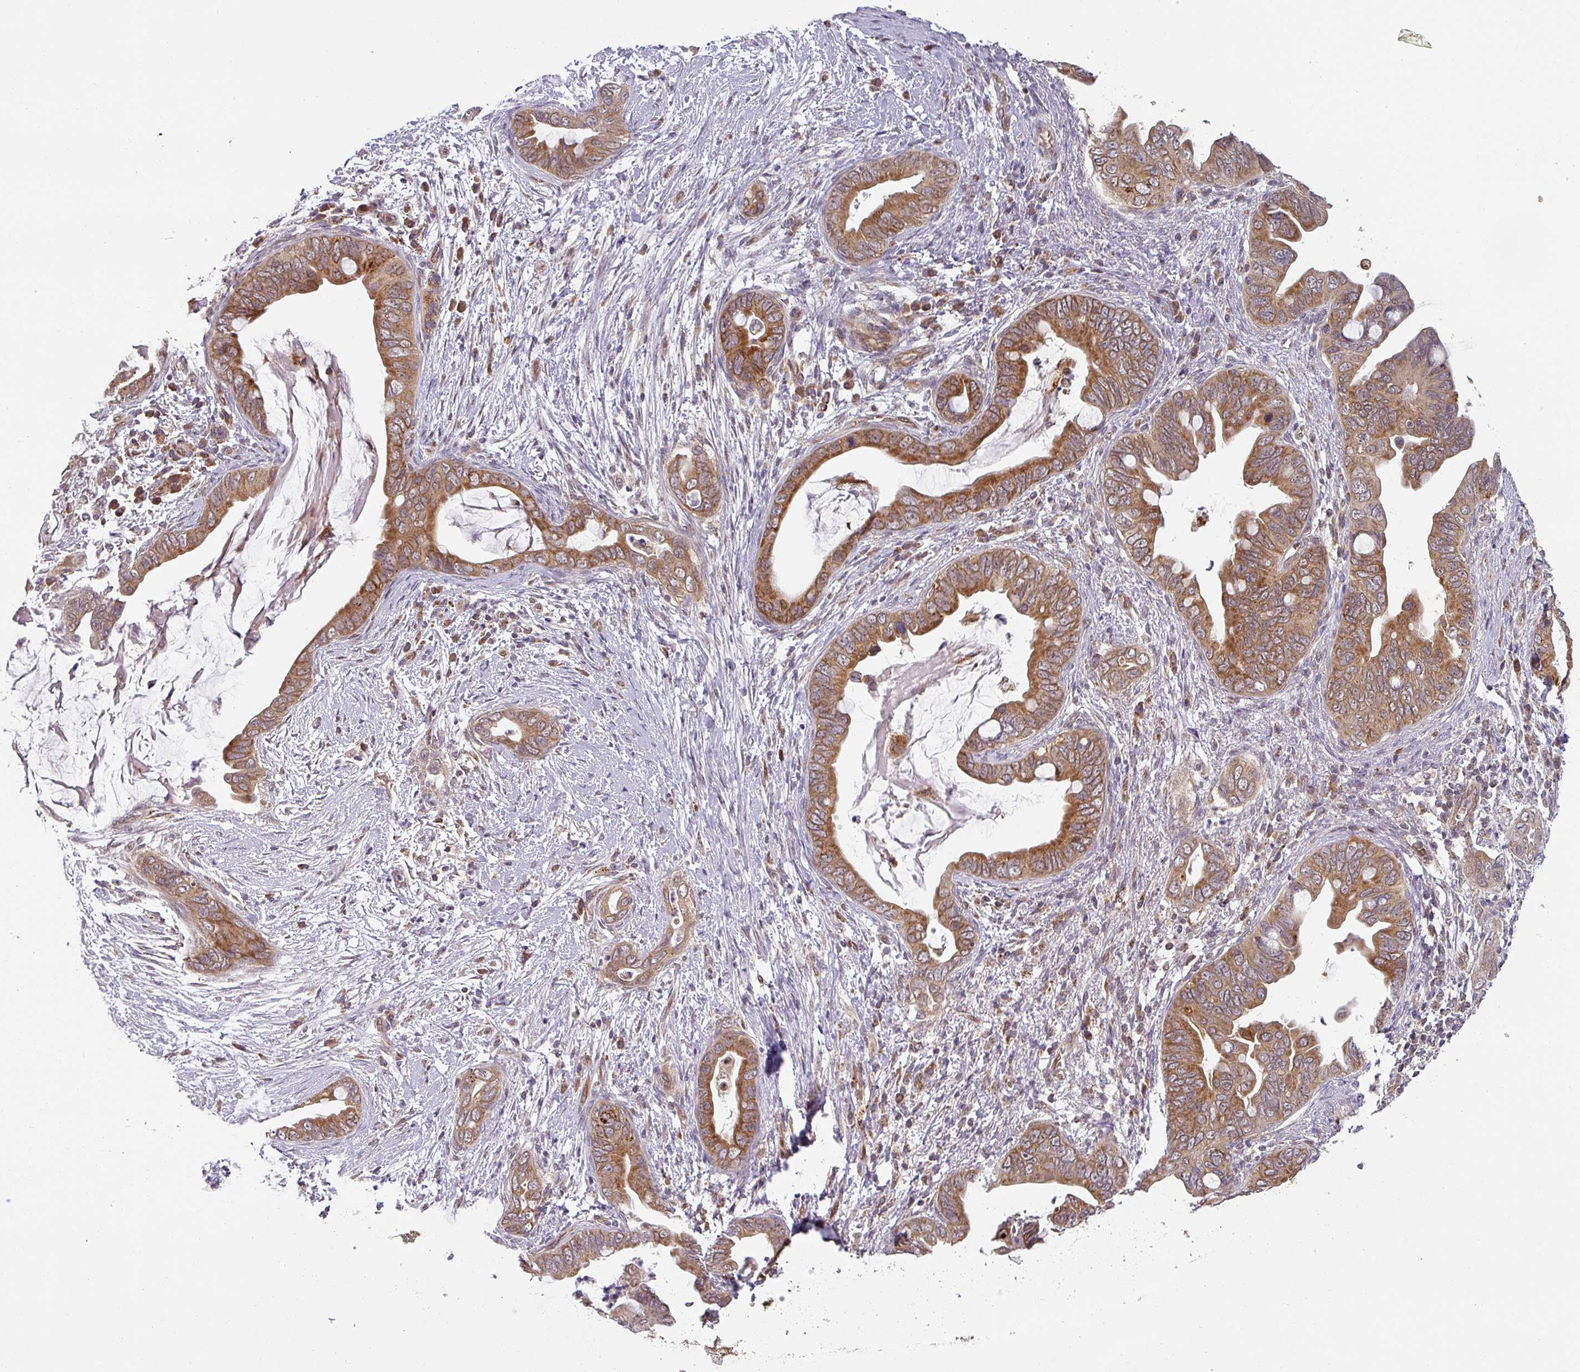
{"staining": {"intensity": "strong", "quantity": ">75%", "location": "cytoplasmic/membranous"}, "tissue": "pancreatic cancer", "cell_type": "Tumor cells", "image_type": "cancer", "snomed": [{"axis": "morphology", "description": "Adenocarcinoma, NOS"}, {"axis": "topography", "description": "Pancreas"}], "caption": "Protein staining of pancreatic cancer tissue exhibits strong cytoplasmic/membranous positivity in approximately >75% of tumor cells. The staining was performed using DAB, with brown indicating positive protein expression. Nuclei are stained blue with hematoxylin.", "gene": "MRPS16", "patient": {"sex": "male", "age": 75}}